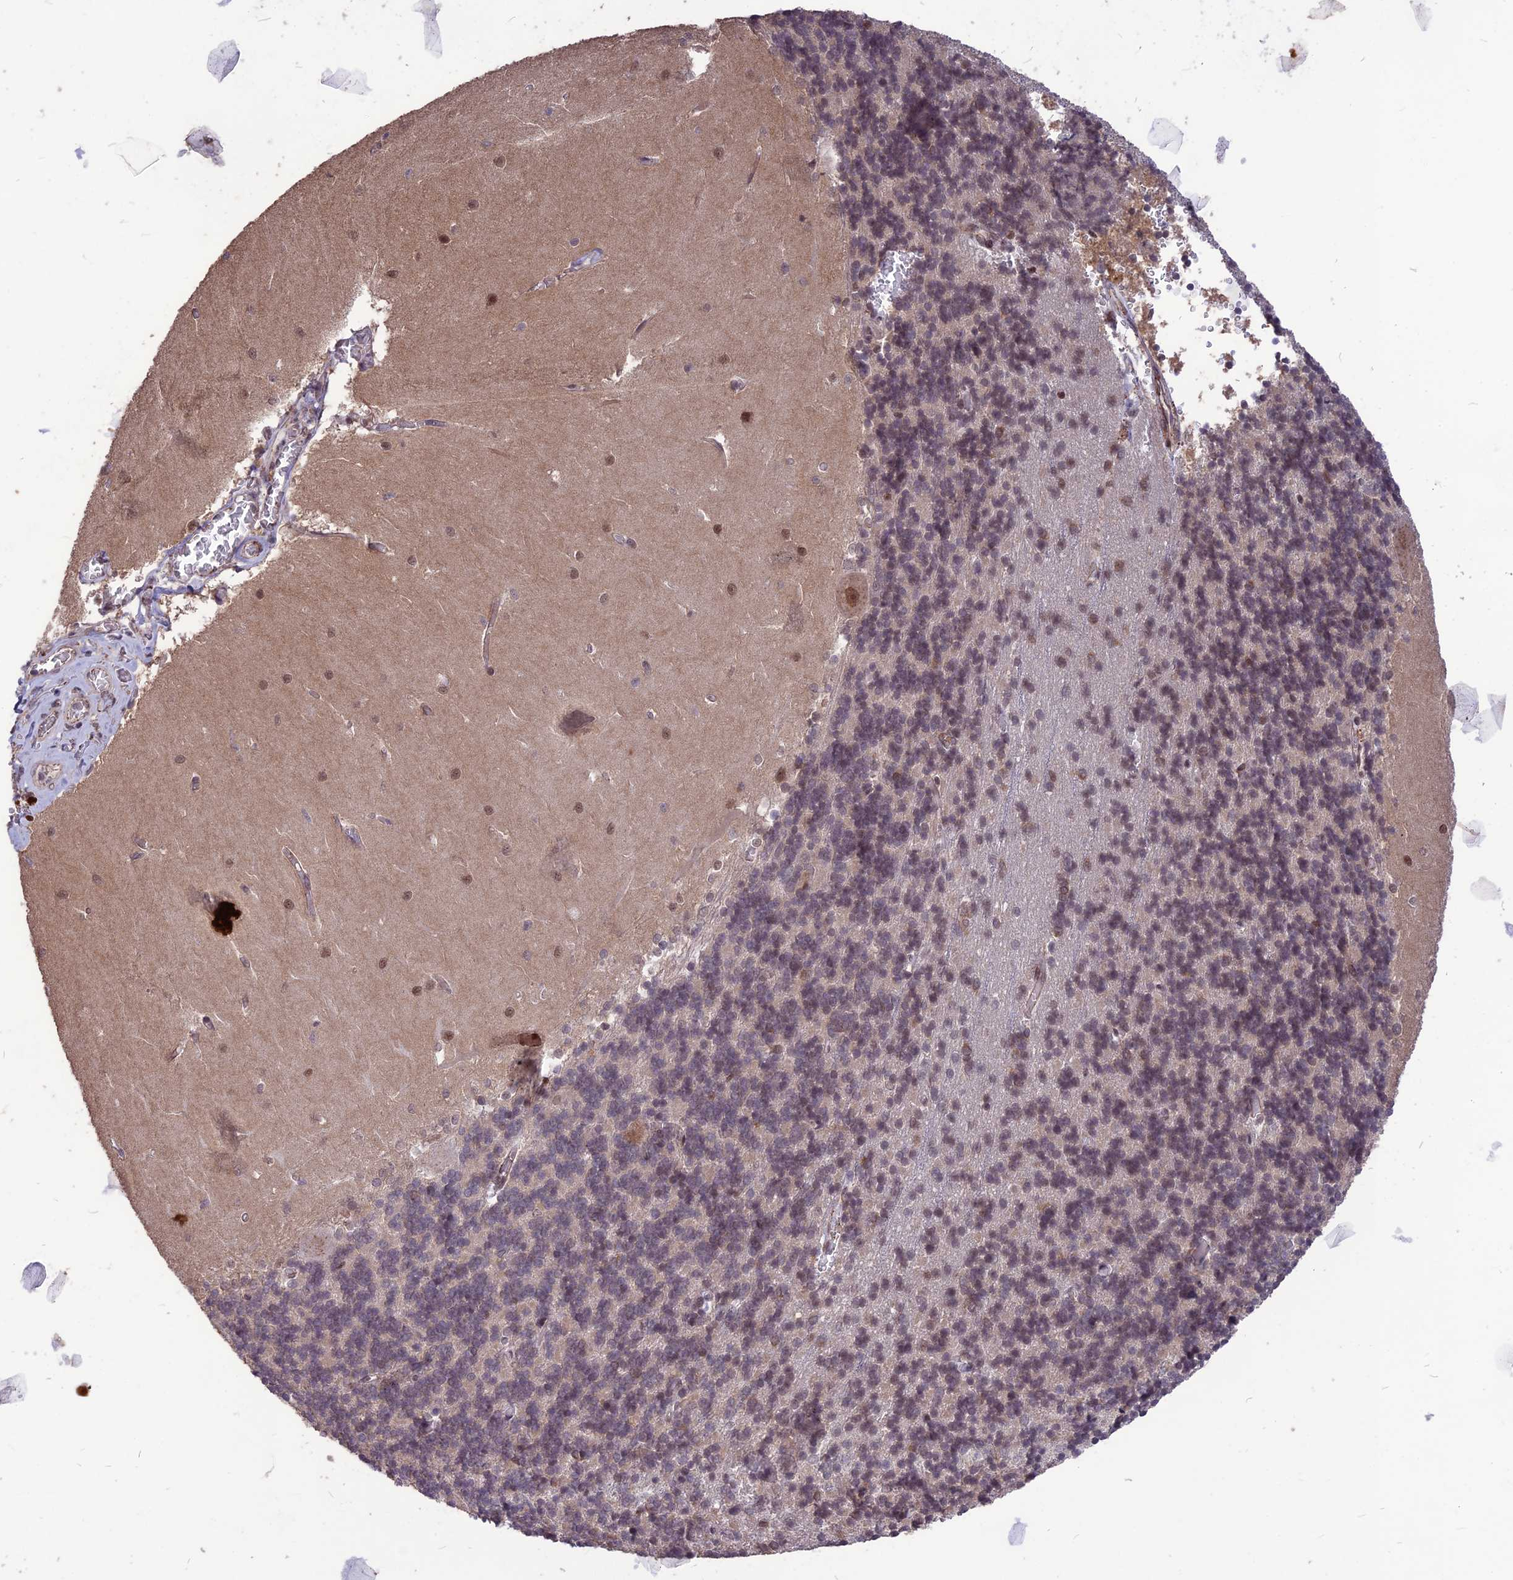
{"staining": {"intensity": "weak", "quantity": "25%-75%", "location": "nuclear"}, "tissue": "cerebellum", "cell_type": "Cells in granular layer", "image_type": "normal", "snomed": [{"axis": "morphology", "description": "Normal tissue, NOS"}, {"axis": "topography", "description": "Cerebellum"}], "caption": "This is a histology image of immunohistochemistry (IHC) staining of benign cerebellum, which shows weak expression in the nuclear of cells in granular layer.", "gene": "DIS3", "patient": {"sex": "male", "age": 37}}